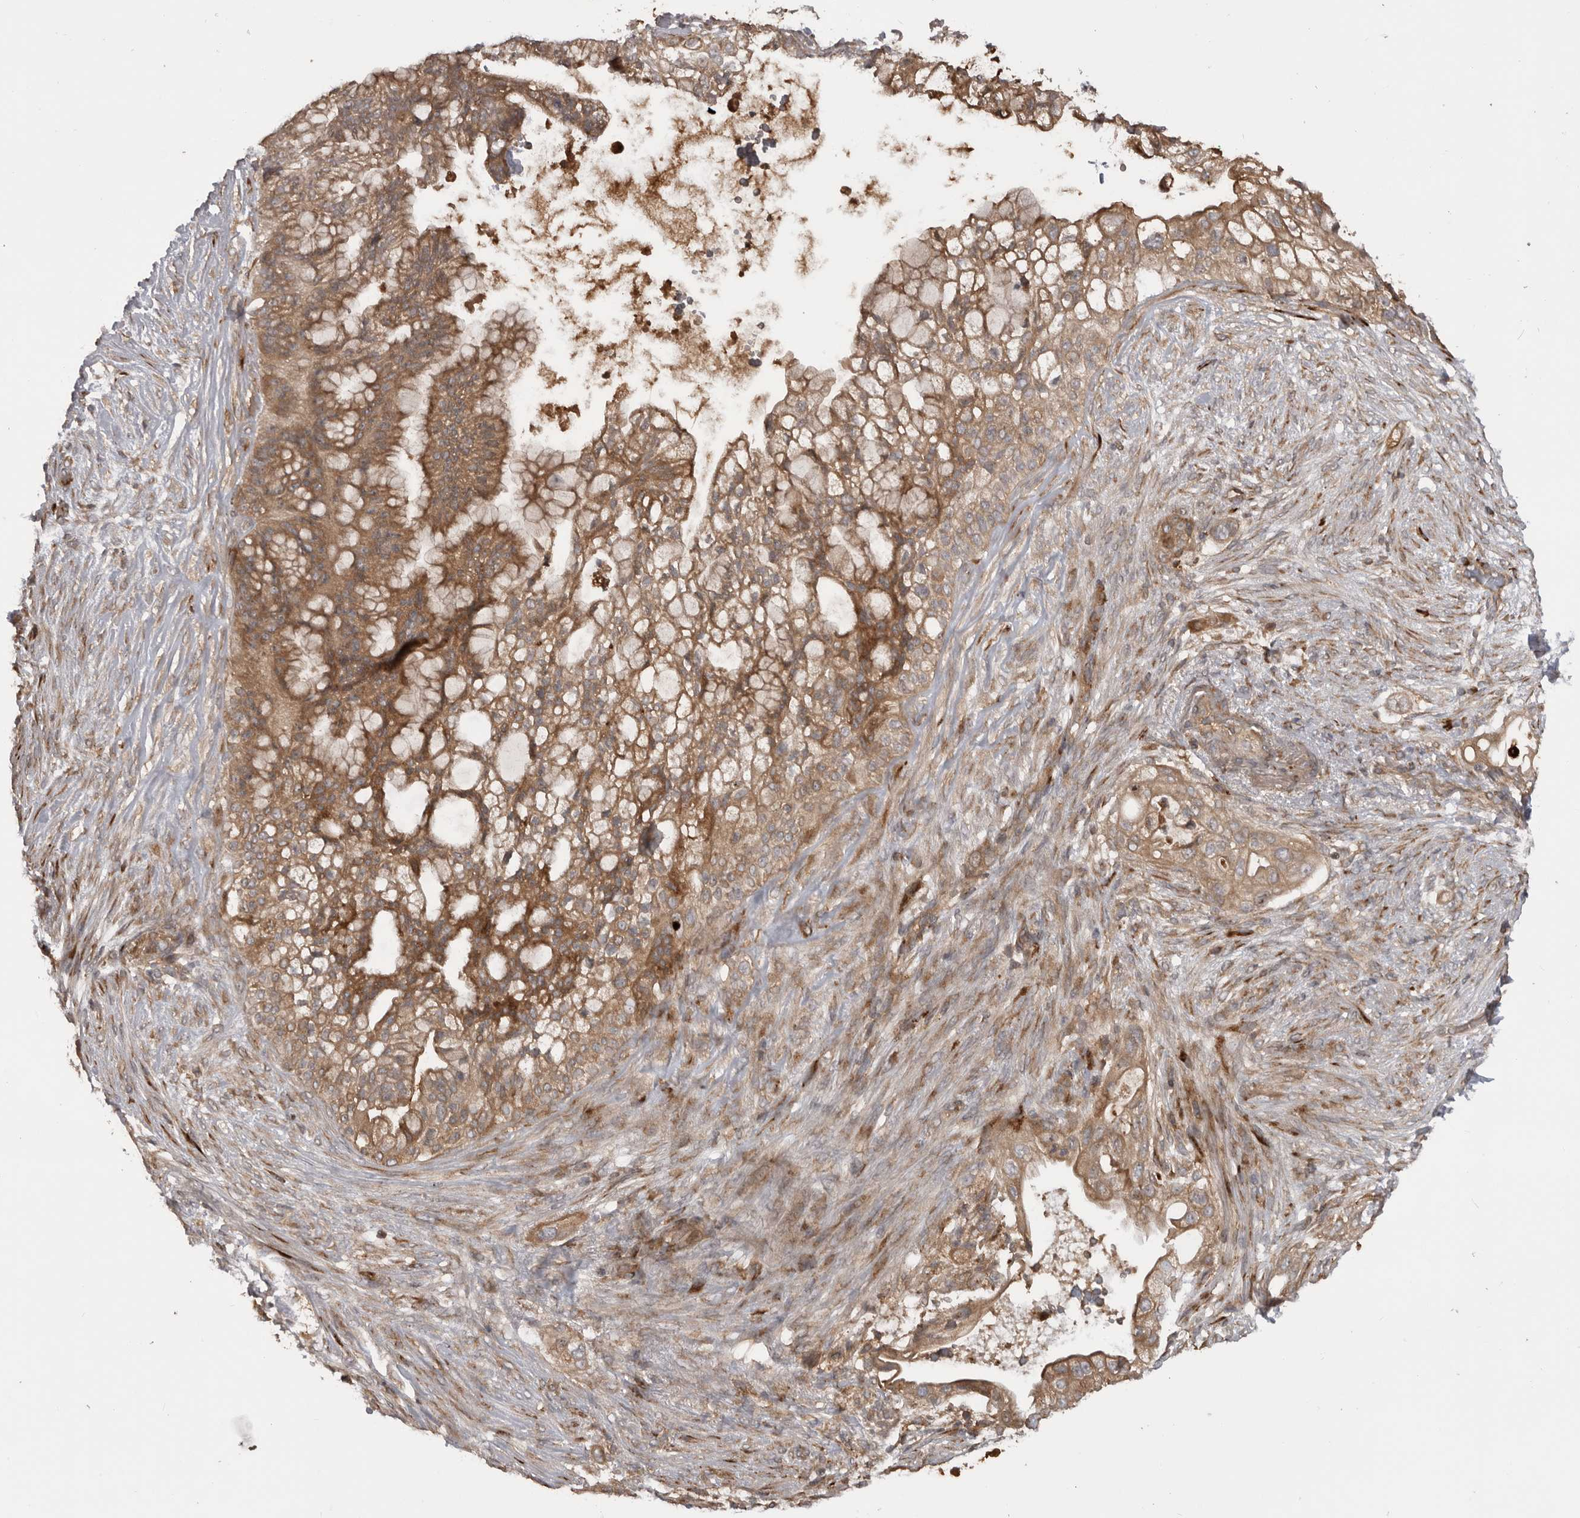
{"staining": {"intensity": "moderate", "quantity": ">75%", "location": "cytoplasmic/membranous"}, "tissue": "pancreatic cancer", "cell_type": "Tumor cells", "image_type": "cancer", "snomed": [{"axis": "morphology", "description": "Adenocarcinoma, NOS"}, {"axis": "topography", "description": "Pancreas"}], "caption": "A brown stain labels moderate cytoplasmic/membranous positivity of a protein in pancreatic cancer (adenocarcinoma) tumor cells.", "gene": "RAB3GAP2", "patient": {"sex": "male", "age": 53}}